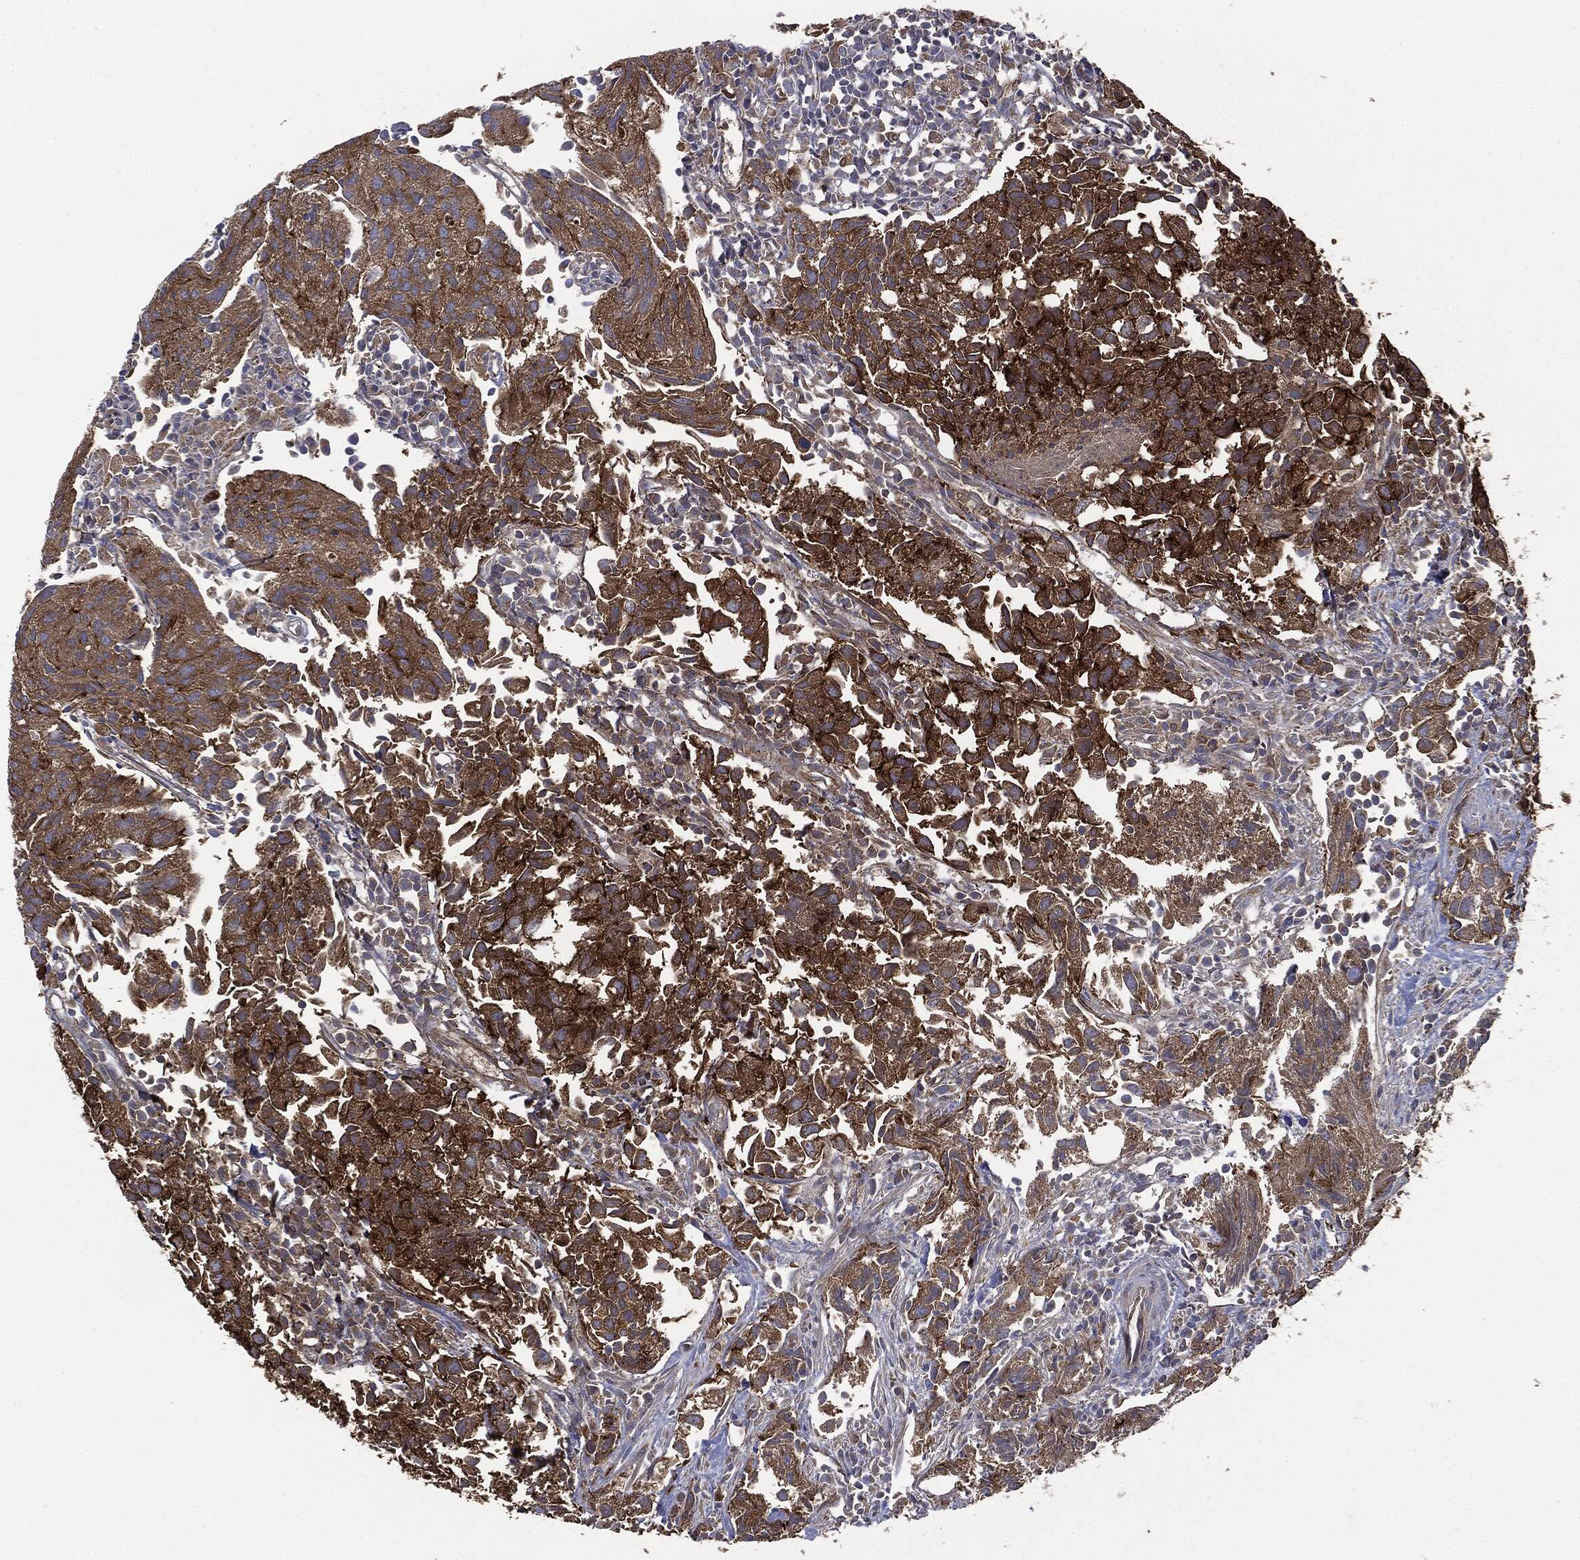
{"staining": {"intensity": "strong", "quantity": ">75%", "location": "cytoplasmic/membranous"}, "tissue": "urothelial cancer", "cell_type": "Tumor cells", "image_type": "cancer", "snomed": [{"axis": "morphology", "description": "Urothelial carcinoma, High grade"}, {"axis": "topography", "description": "Urinary bladder"}], "caption": "Immunohistochemistry (IHC) of human urothelial cancer reveals high levels of strong cytoplasmic/membranous expression in approximately >75% of tumor cells. (DAB IHC with brightfield microscopy, high magnification).", "gene": "PLOD3", "patient": {"sex": "female", "age": 75}}